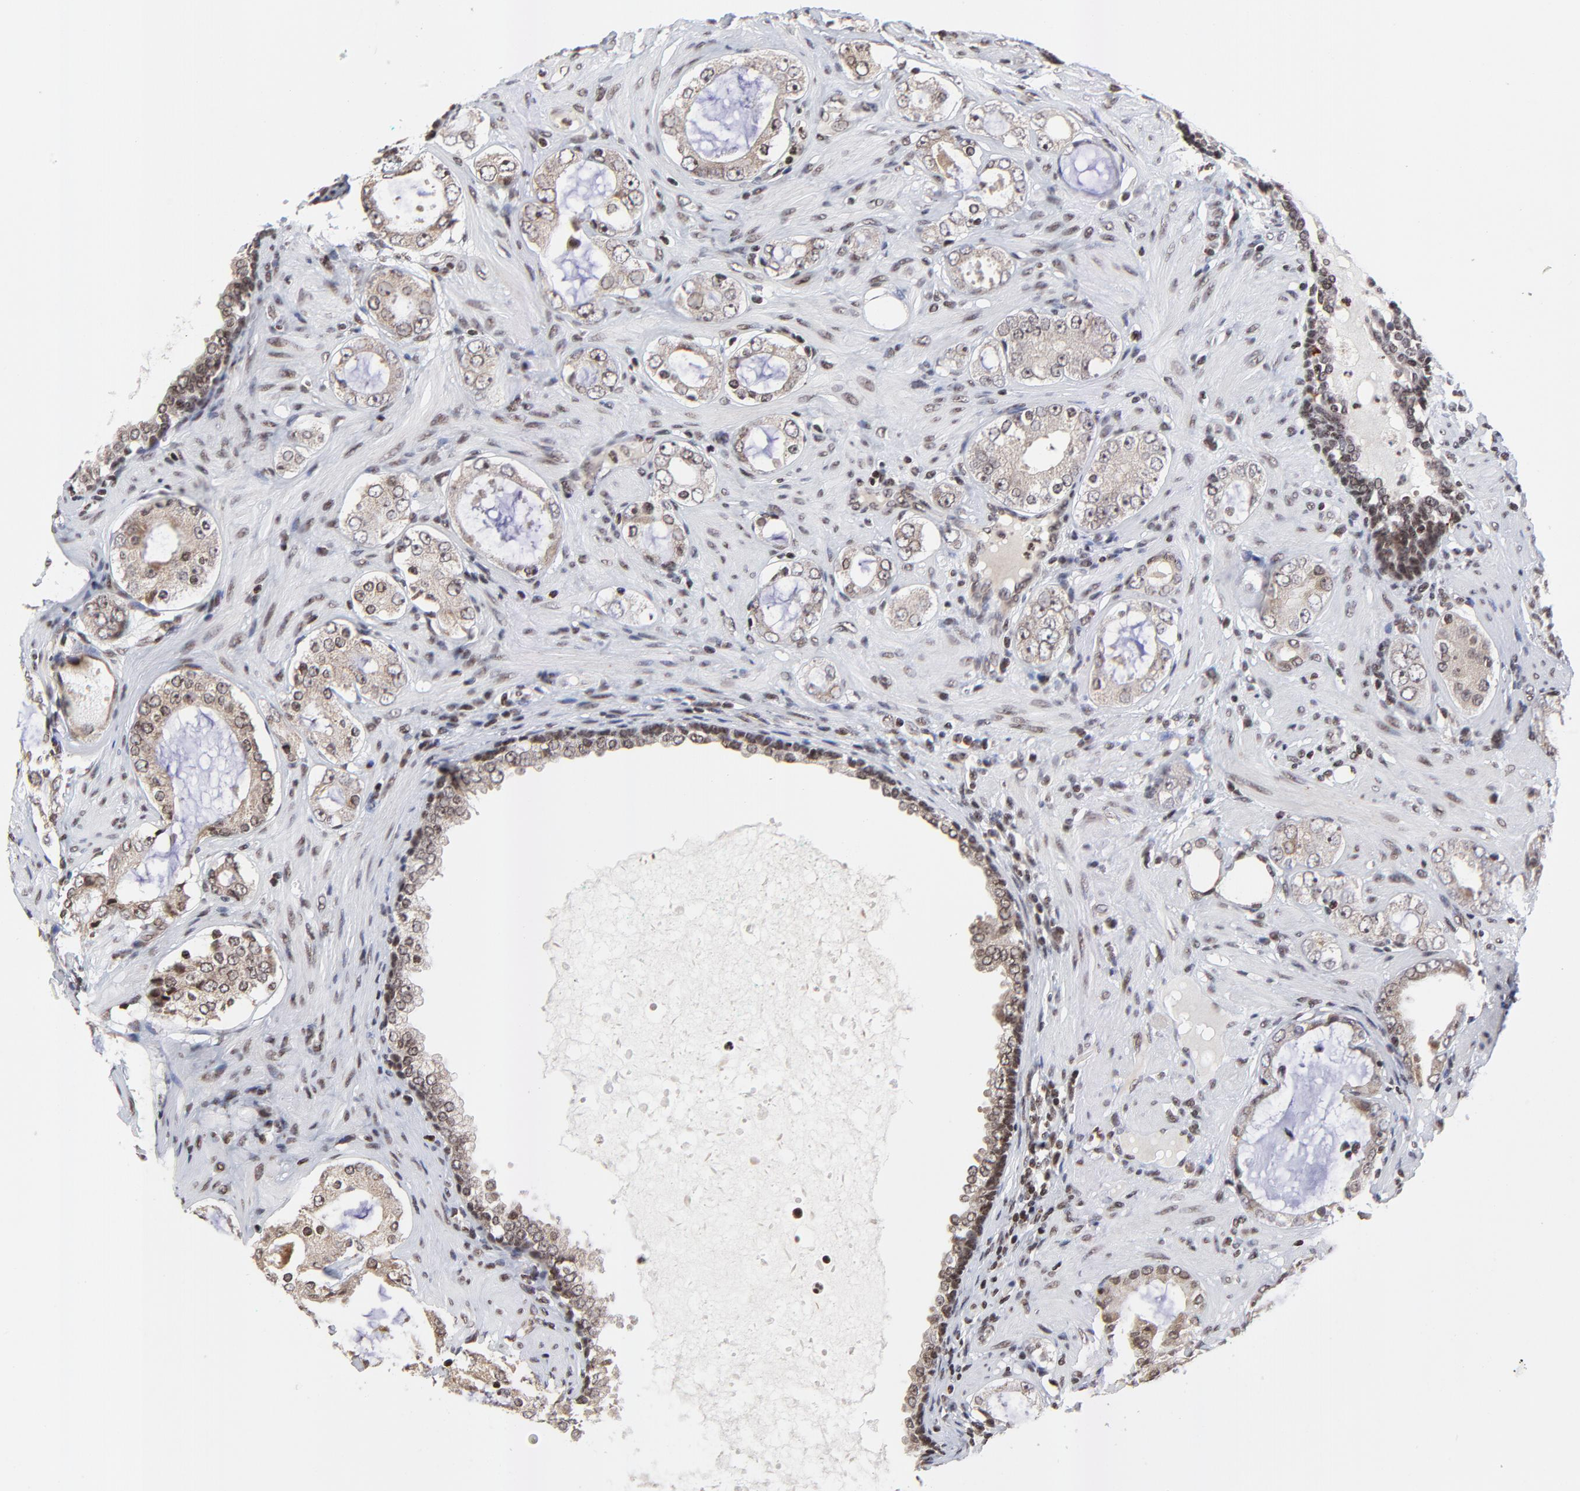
{"staining": {"intensity": "moderate", "quantity": ">75%", "location": "cytoplasmic/membranous,nuclear"}, "tissue": "prostate cancer", "cell_type": "Tumor cells", "image_type": "cancer", "snomed": [{"axis": "morphology", "description": "Adenocarcinoma, Medium grade"}, {"axis": "topography", "description": "Prostate"}], "caption": "An image of medium-grade adenocarcinoma (prostate) stained for a protein exhibits moderate cytoplasmic/membranous and nuclear brown staining in tumor cells. (Brightfield microscopy of DAB IHC at high magnification).", "gene": "ZNF777", "patient": {"sex": "male", "age": 73}}